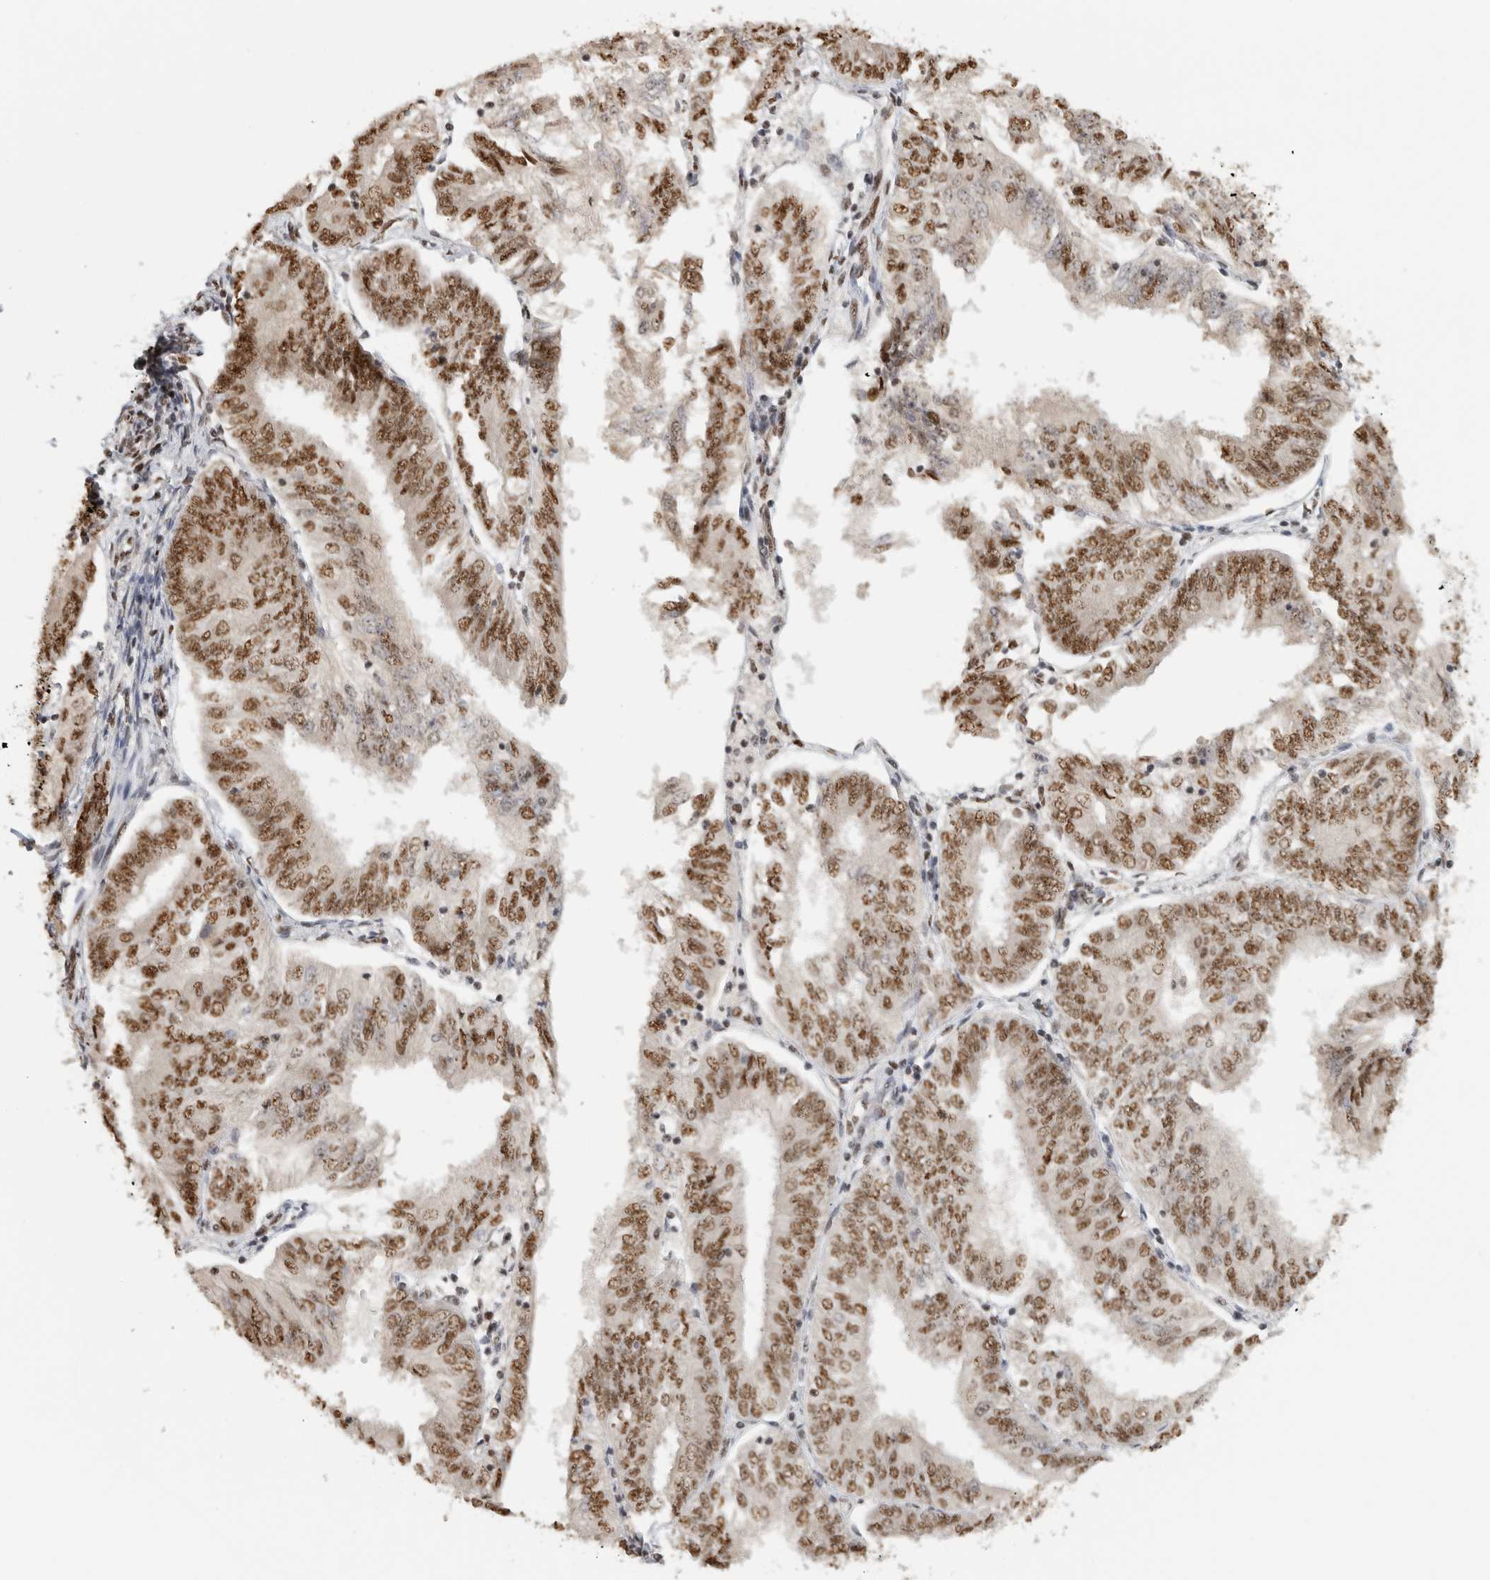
{"staining": {"intensity": "moderate", "quantity": ">75%", "location": "nuclear"}, "tissue": "endometrial cancer", "cell_type": "Tumor cells", "image_type": "cancer", "snomed": [{"axis": "morphology", "description": "Adenocarcinoma, NOS"}, {"axis": "topography", "description": "Endometrium"}], "caption": "DAB (3,3'-diaminobenzidine) immunohistochemical staining of human adenocarcinoma (endometrial) shows moderate nuclear protein staining in approximately >75% of tumor cells. (Brightfield microscopy of DAB IHC at high magnification).", "gene": "EBNA1BP2", "patient": {"sex": "female", "age": 58}}